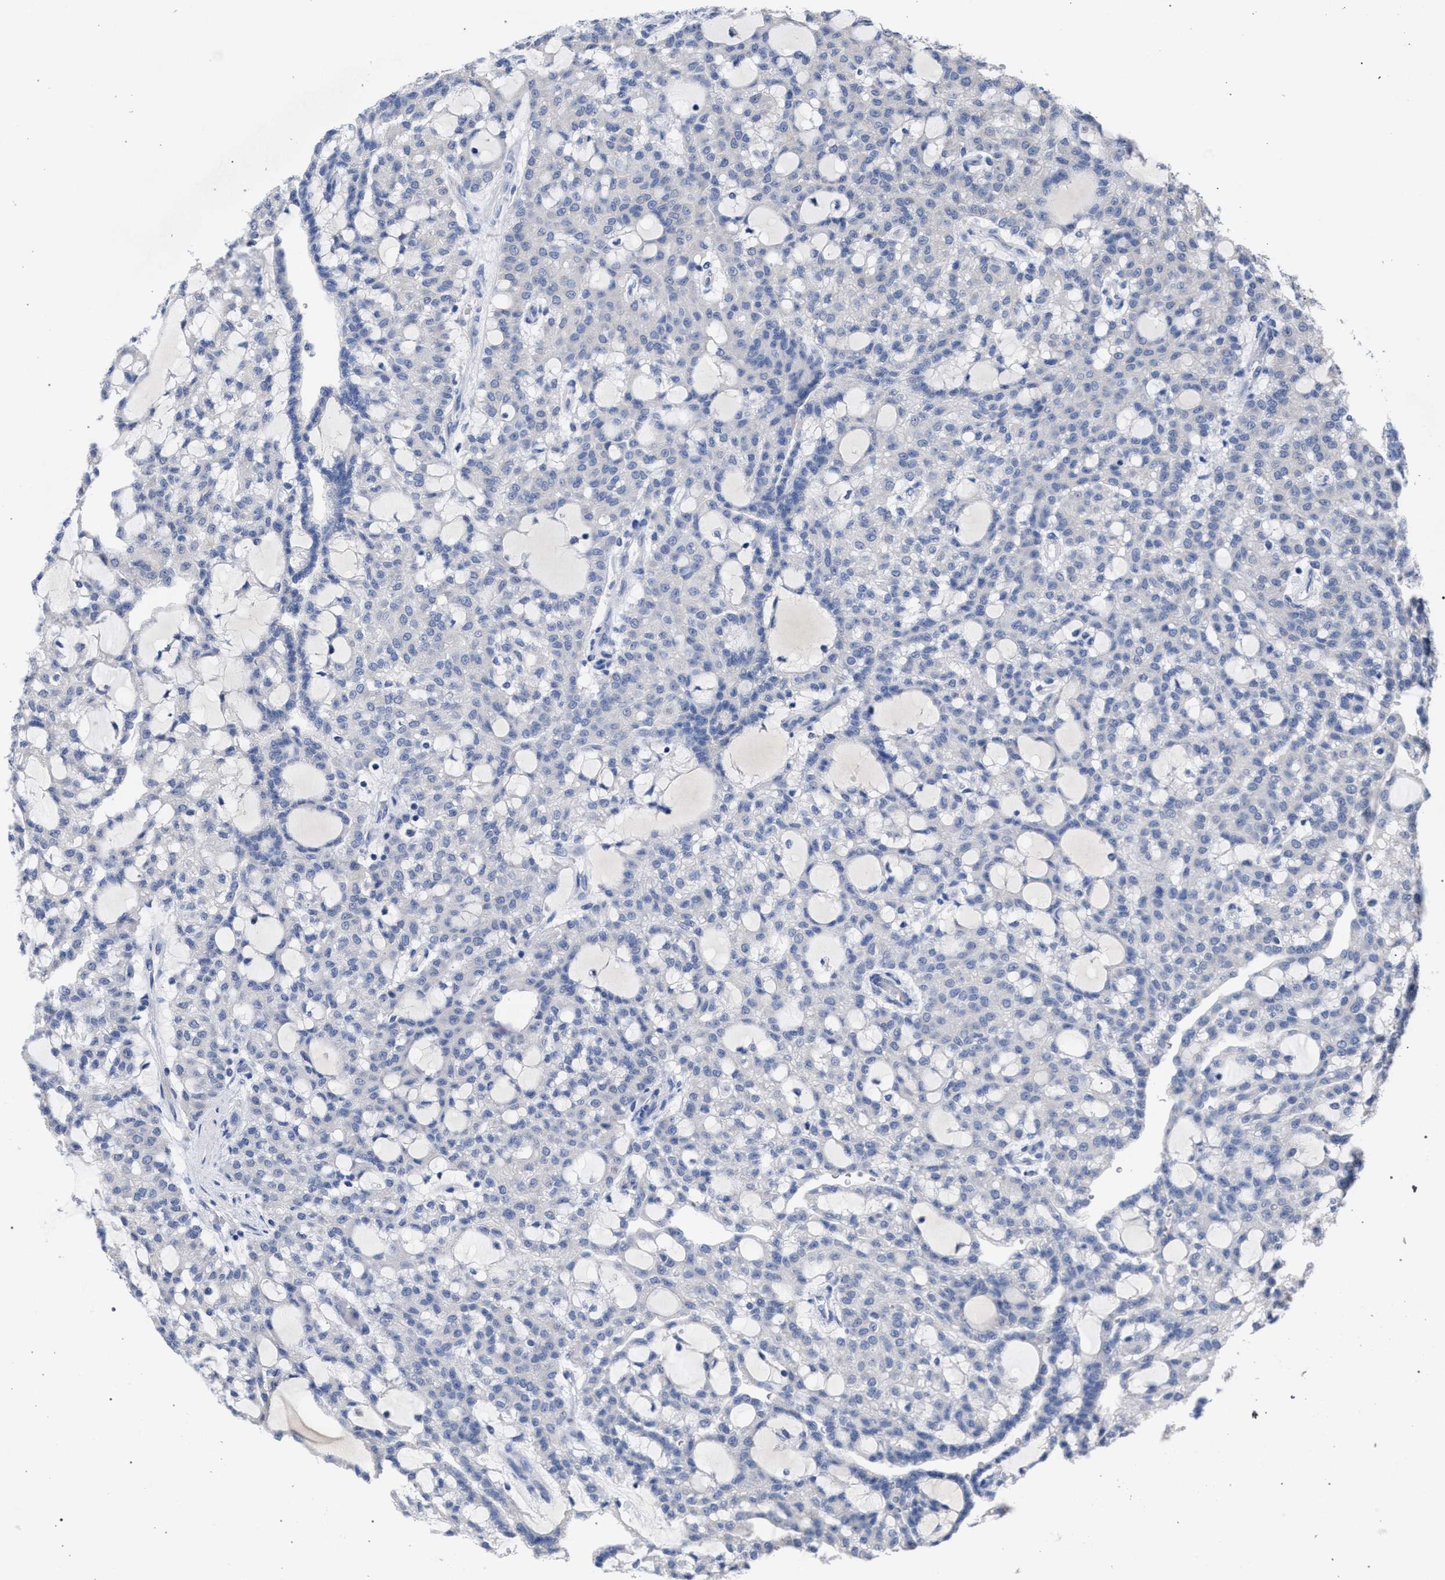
{"staining": {"intensity": "negative", "quantity": "none", "location": "none"}, "tissue": "renal cancer", "cell_type": "Tumor cells", "image_type": "cancer", "snomed": [{"axis": "morphology", "description": "Adenocarcinoma, NOS"}, {"axis": "topography", "description": "Kidney"}], "caption": "There is no significant positivity in tumor cells of adenocarcinoma (renal).", "gene": "GOLGA2", "patient": {"sex": "male", "age": 63}}